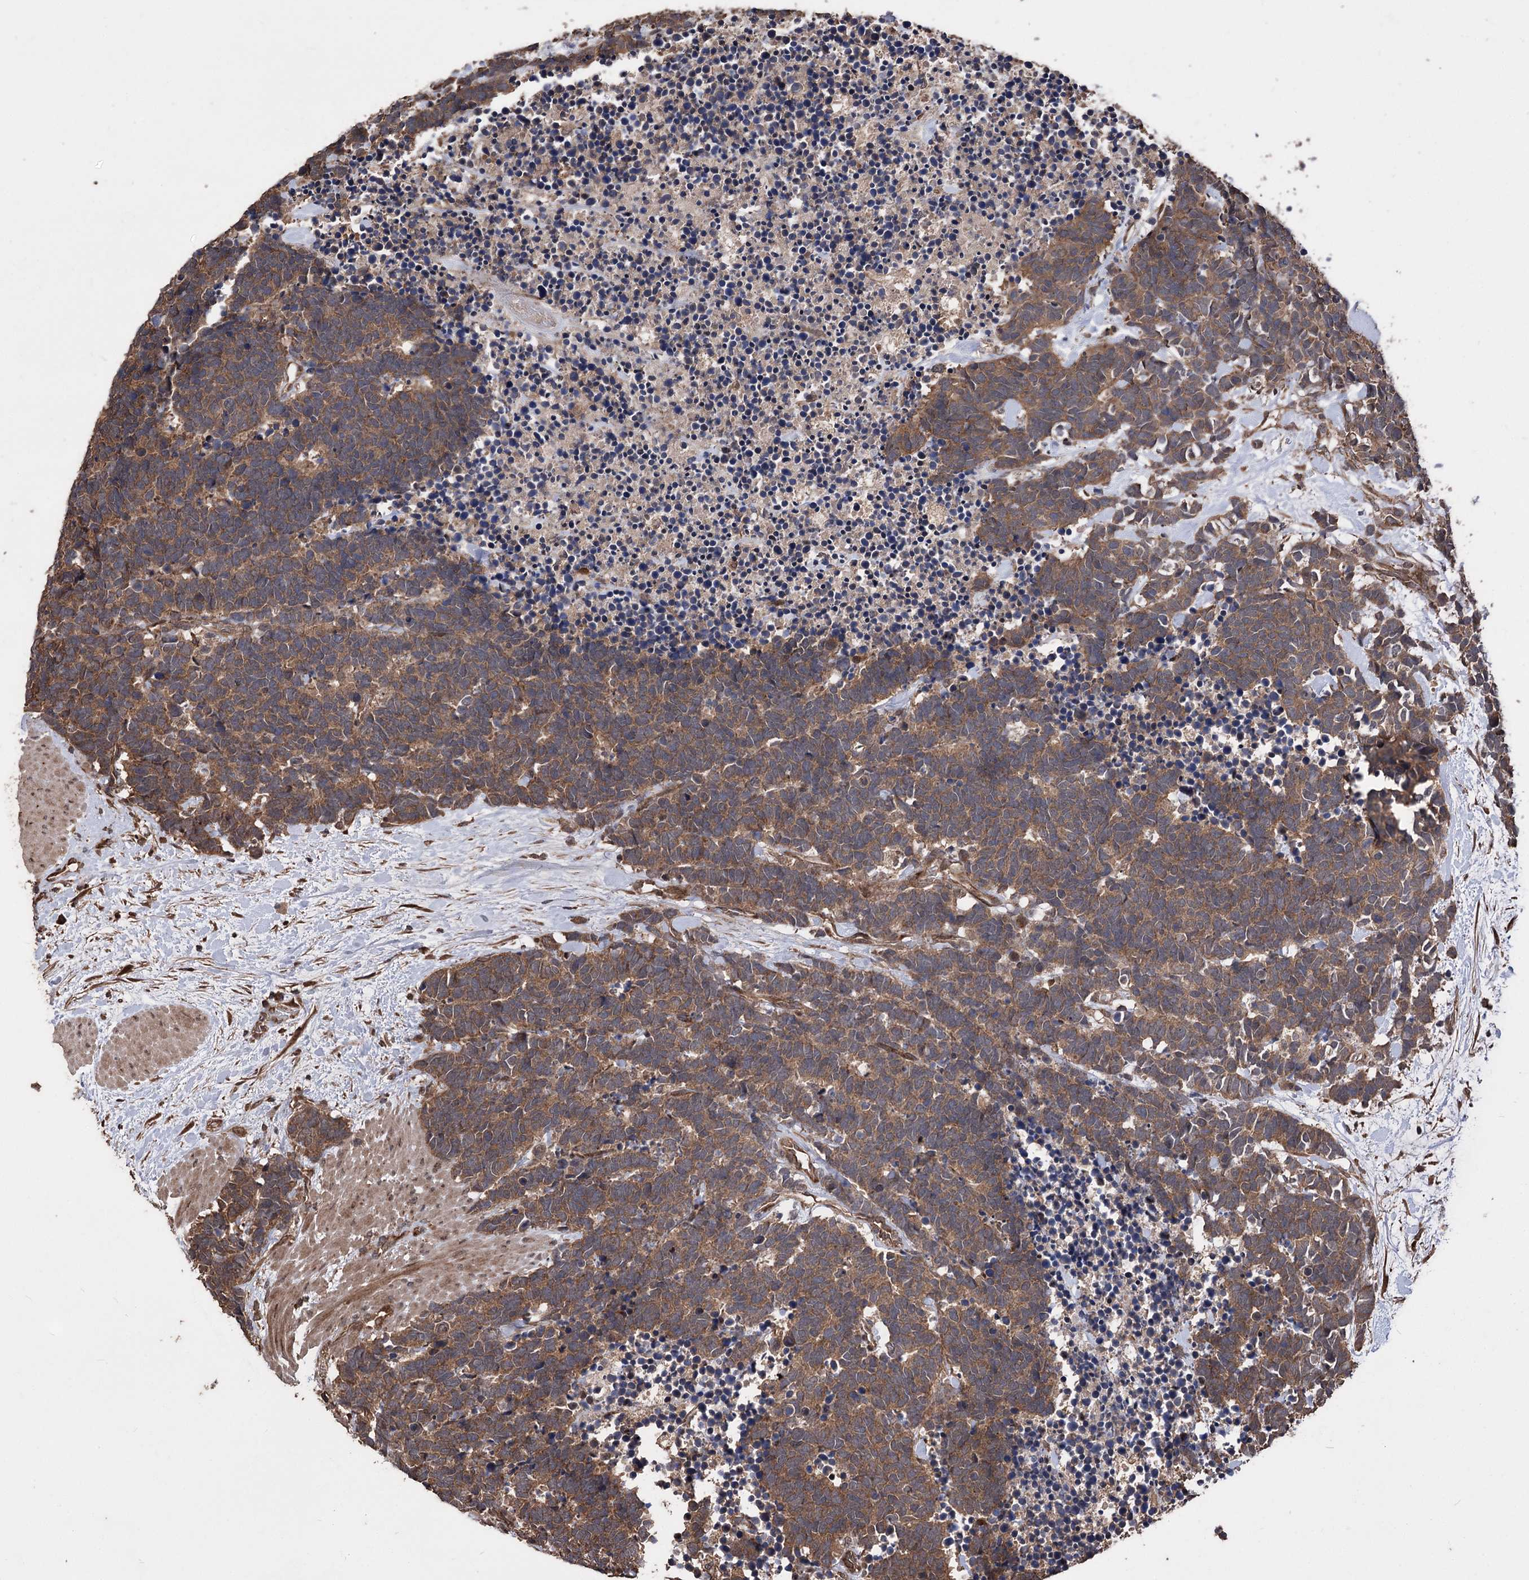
{"staining": {"intensity": "moderate", "quantity": ">75%", "location": "cytoplasmic/membranous"}, "tissue": "carcinoid", "cell_type": "Tumor cells", "image_type": "cancer", "snomed": [{"axis": "morphology", "description": "Carcinoma, NOS"}, {"axis": "morphology", "description": "Carcinoid, malignant, NOS"}, {"axis": "topography", "description": "Urinary bladder"}], "caption": "A histopathology image of human carcinoma stained for a protein displays moderate cytoplasmic/membranous brown staining in tumor cells. Nuclei are stained in blue.", "gene": "RASSF3", "patient": {"sex": "male", "age": 57}}